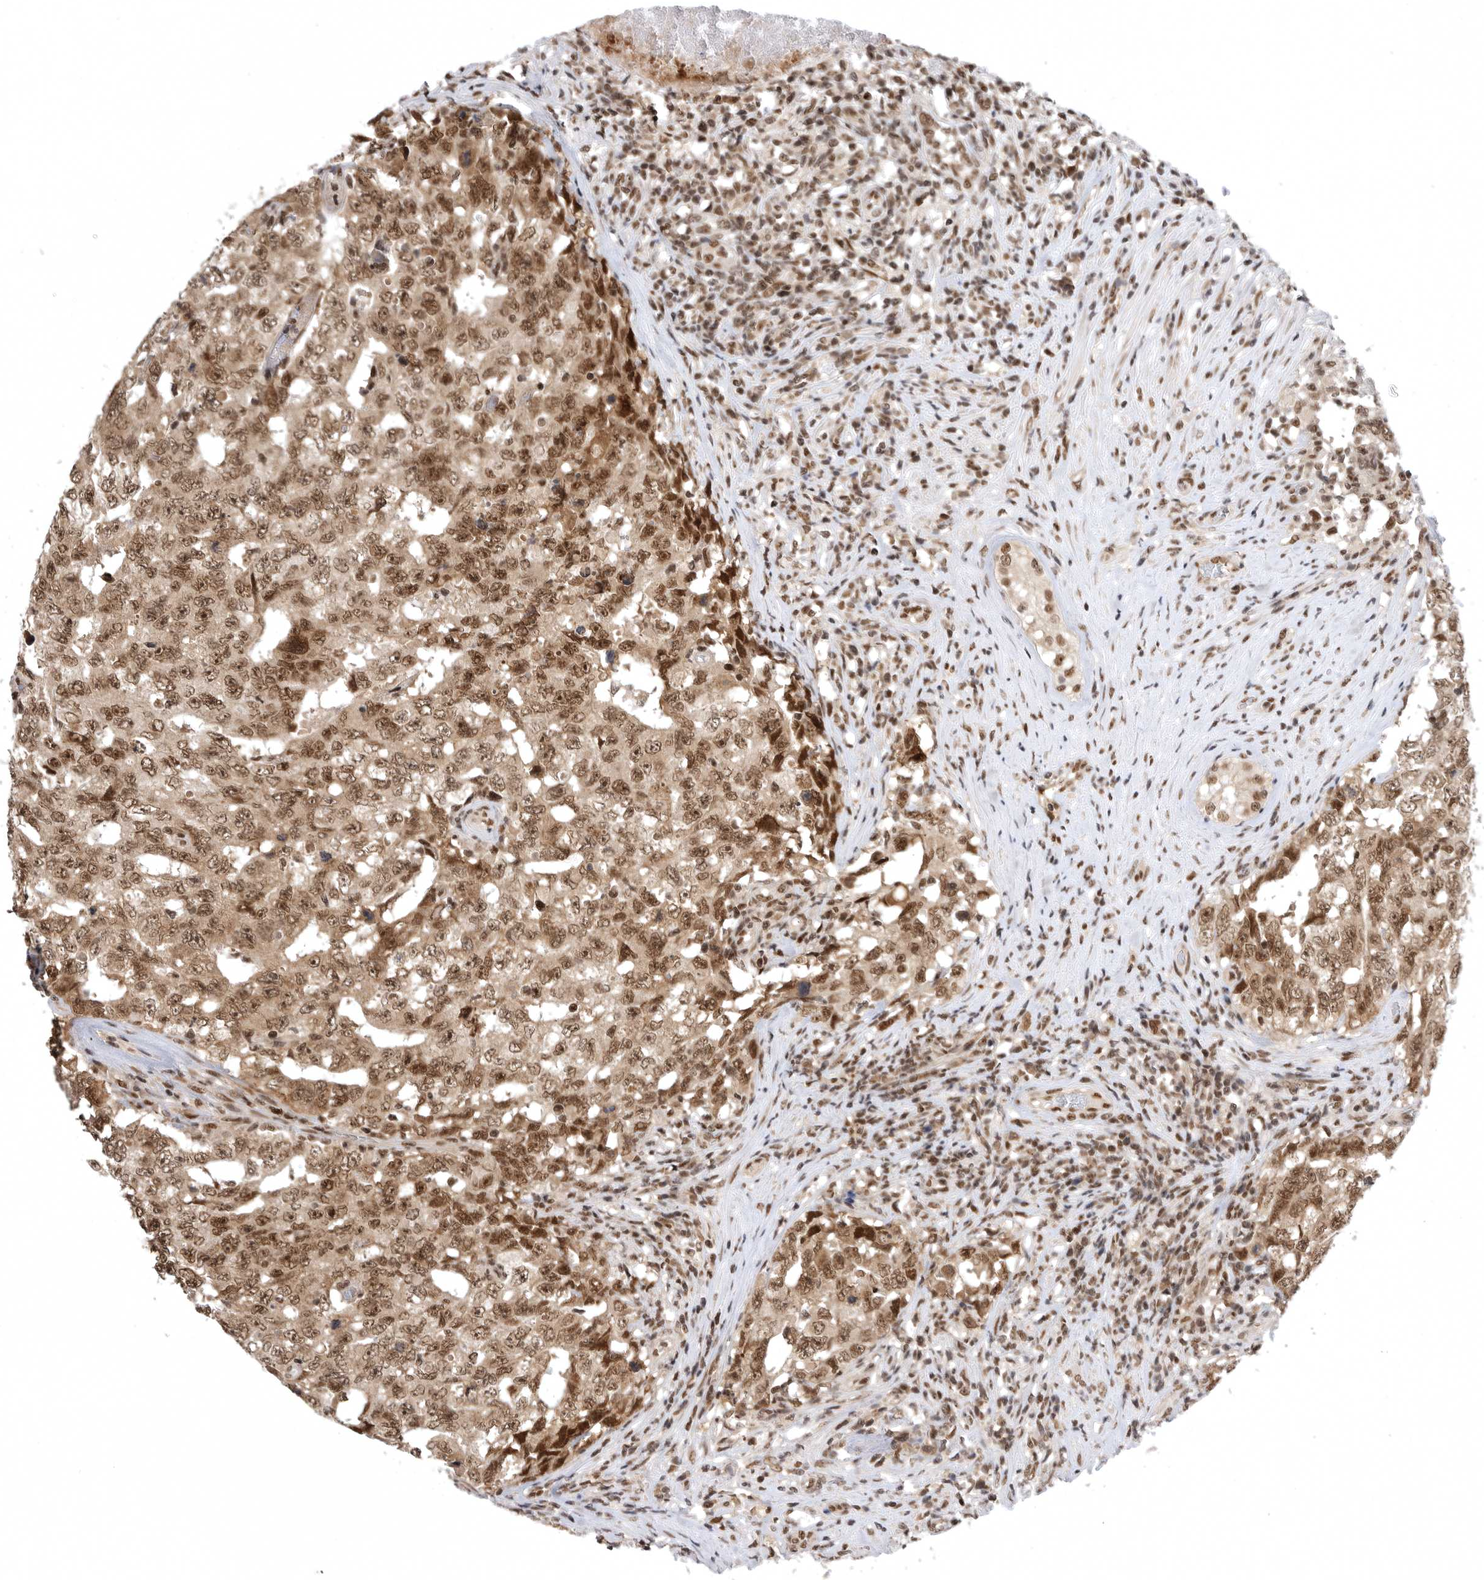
{"staining": {"intensity": "moderate", "quantity": ">75%", "location": "cytoplasmic/membranous,nuclear"}, "tissue": "testis cancer", "cell_type": "Tumor cells", "image_type": "cancer", "snomed": [{"axis": "morphology", "description": "Carcinoma, Embryonal, NOS"}, {"axis": "topography", "description": "Testis"}], "caption": "Protein analysis of testis cancer (embryonal carcinoma) tissue displays moderate cytoplasmic/membranous and nuclear positivity in about >75% of tumor cells. (DAB (3,3'-diaminobenzidine) IHC, brown staining for protein, blue staining for nuclei).", "gene": "ZNF830", "patient": {"sex": "male", "age": 26}}